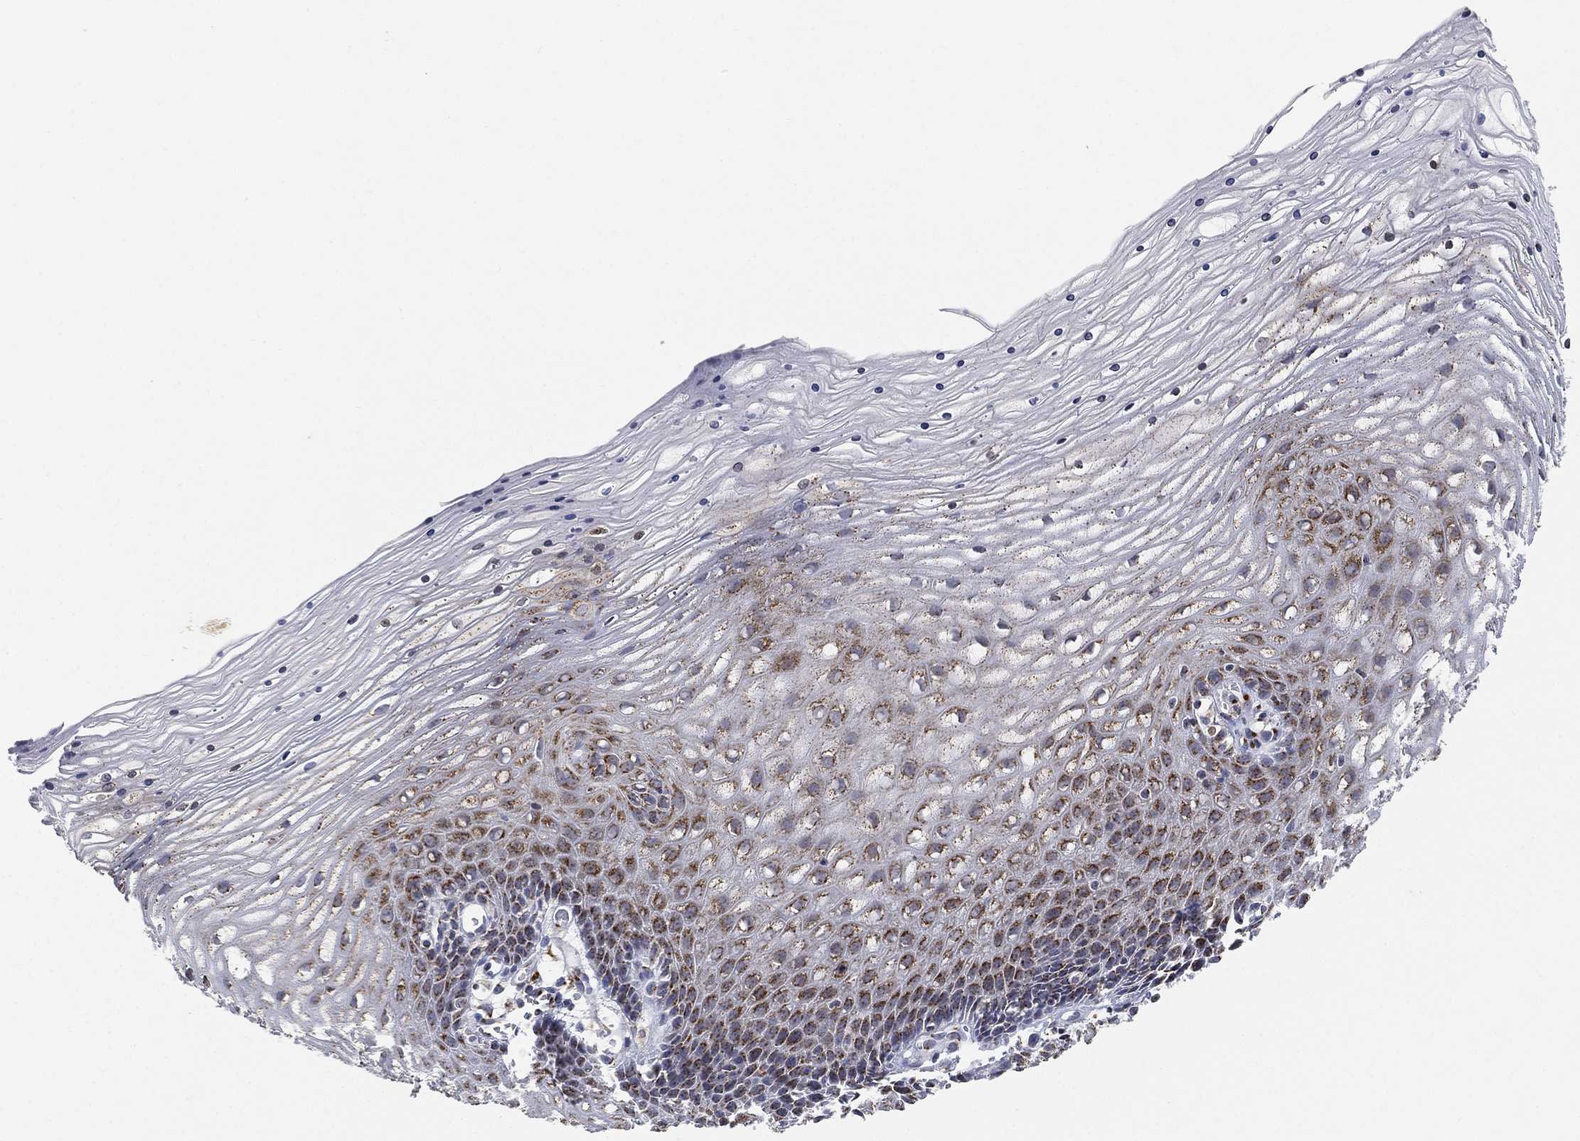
{"staining": {"intensity": "moderate", "quantity": ">75%", "location": "cytoplasmic/membranous"}, "tissue": "cervix", "cell_type": "Glandular cells", "image_type": "normal", "snomed": [{"axis": "morphology", "description": "Normal tissue, NOS"}, {"axis": "topography", "description": "Cervix"}], "caption": "About >75% of glandular cells in benign human cervix demonstrate moderate cytoplasmic/membranous protein expression as visualized by brown immunohistochemical staining.", "gene": "TICAM1", "patient": {"sex": "female", "age": 35}}